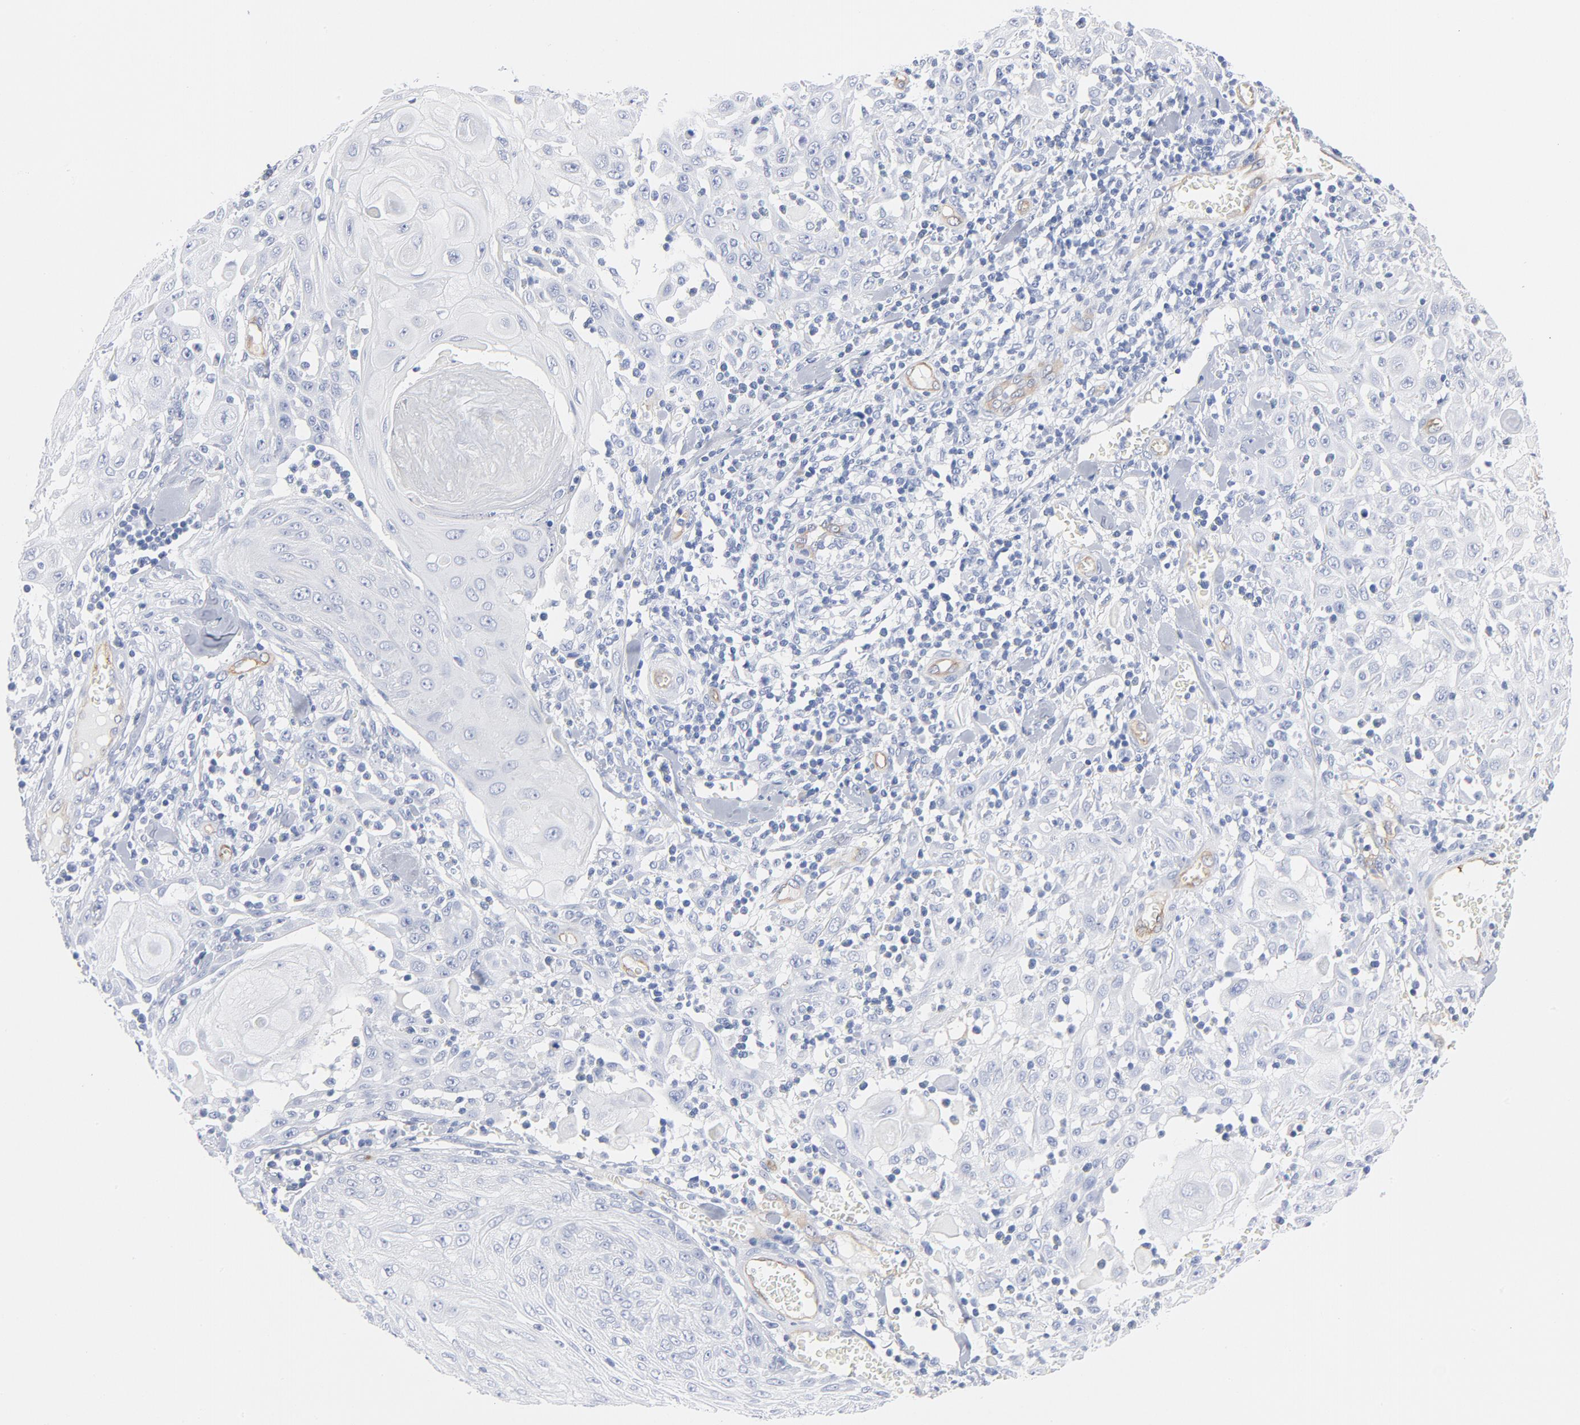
{"staining": {"intensity": "negative", "quantity": "none", "location": "none"}, "tissue": "skin cancer", "cell_type": "Tumor cells", "image_type": "cancer", "snomed": [{"axis": "morphology", "description": "Squamous cell carcinoma, NOS"}, {"axis": "topography", "description": "Skin"}], "caption": "An immunohistochemistry photomicrograph of skin cancer (squamous cell carcinoma) is shown. There is no staining in tumor cells of skin cancer (squamous cell carcinoma). (Stains: DAB immunohistochemistry with hematoxylin counter stain, Microscopy: brightfield microscopy at high magnification).", "gene": "SHANK3", "patient": {"sex": "male", "age": 24}}